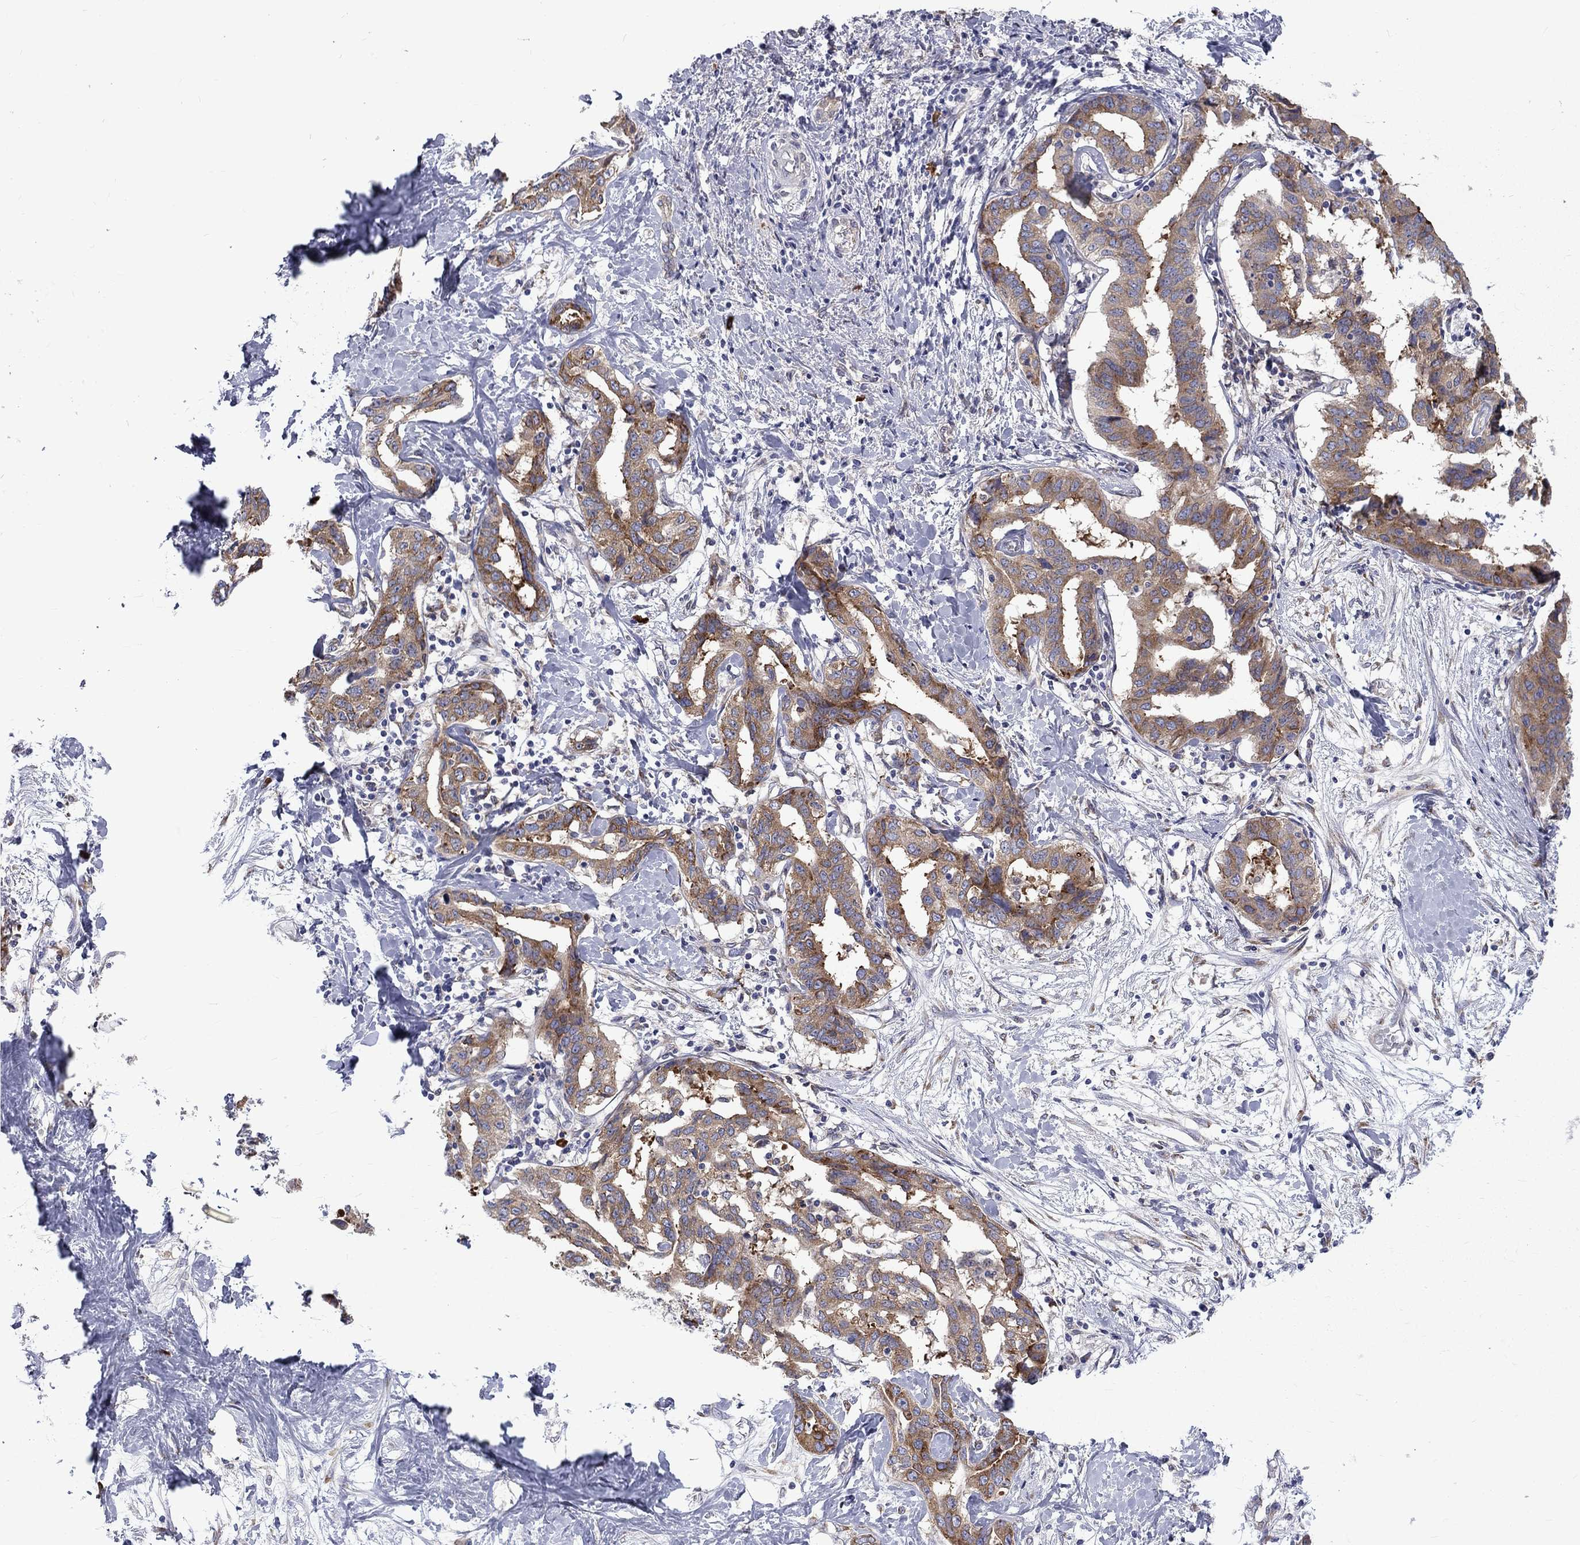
{"staining": {"intensity": "moderate", "quantity": ">75%", "location": "cytoplasmic/membranous"}, "tissue": "liver cancer", "cell_type": "Tumor cells", "image_type": "cancer", "snomed": [{"axis": "morphology", "description": "Cholangiocarcinoma"}, {"axis": "topography", "description": "Liver"}], "caption": "Immunohistochemical staining of human liver cancer exhibits medium levels of moderate cytoplasmic/membranous protein expression in approximately >75% of tumor cells.", "gene": "PABPC4", "patient": {"sex": "male", "age": 59}}